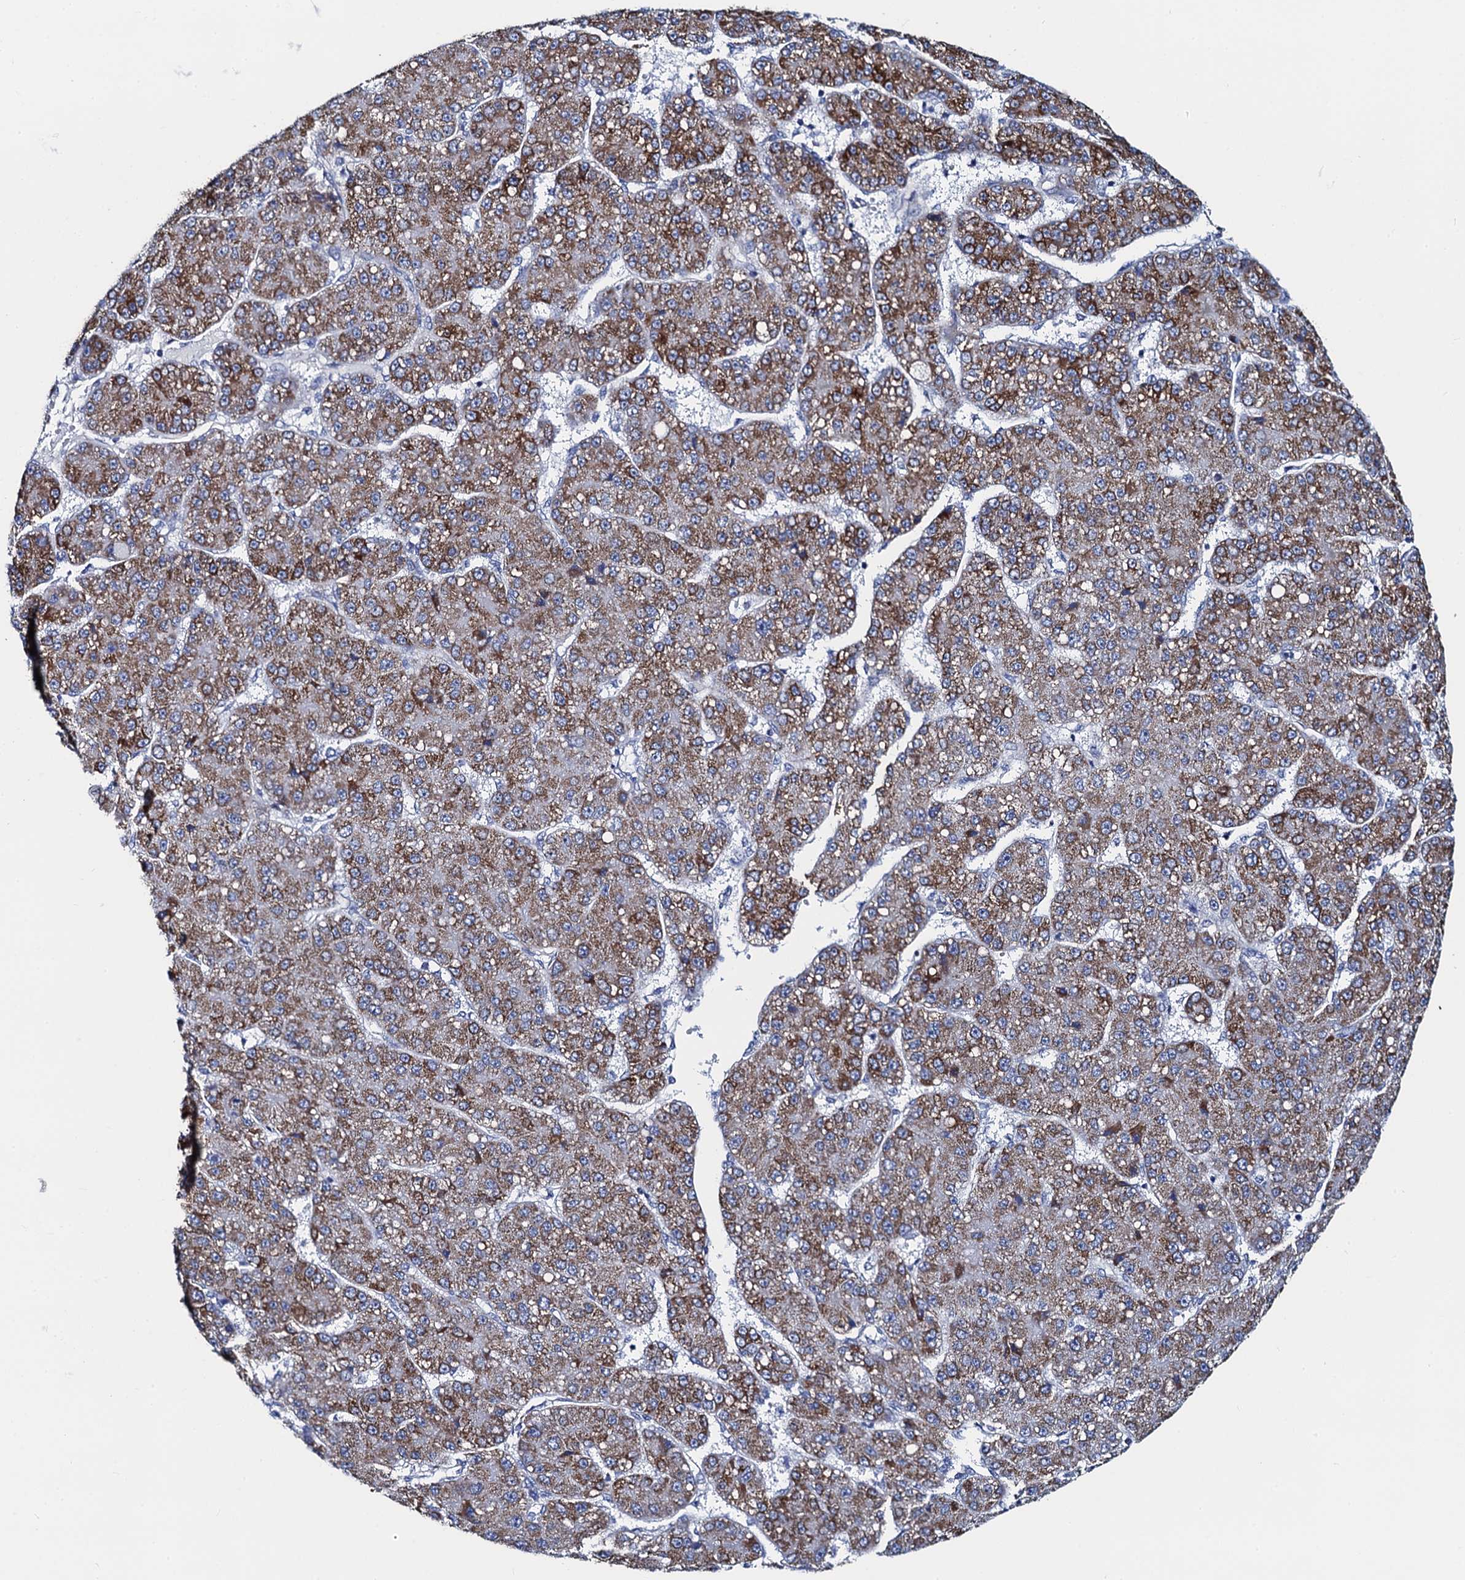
{"staining": {"intensity": "strong", "quantity": ">75%", "location": "cytoplasmic/membranous"}, "tissue": "liver cancer", "cell_type": "Tumor cells", "image_type": "cancer", "snomed": [{"axis": "morphology", "description": "Carcinoma, Hepatocellular, NOS"}, {"axis": "topography", "description": "Liver"}], "caption": "Liver hepatocellular carcinoma stained for a protein (brown) displays strong cytoplasmic/membranous positive positivity in about >75% of tumor cells.", "gene": "ACADSB", "patient": {"sex": "male", "age": 67}}